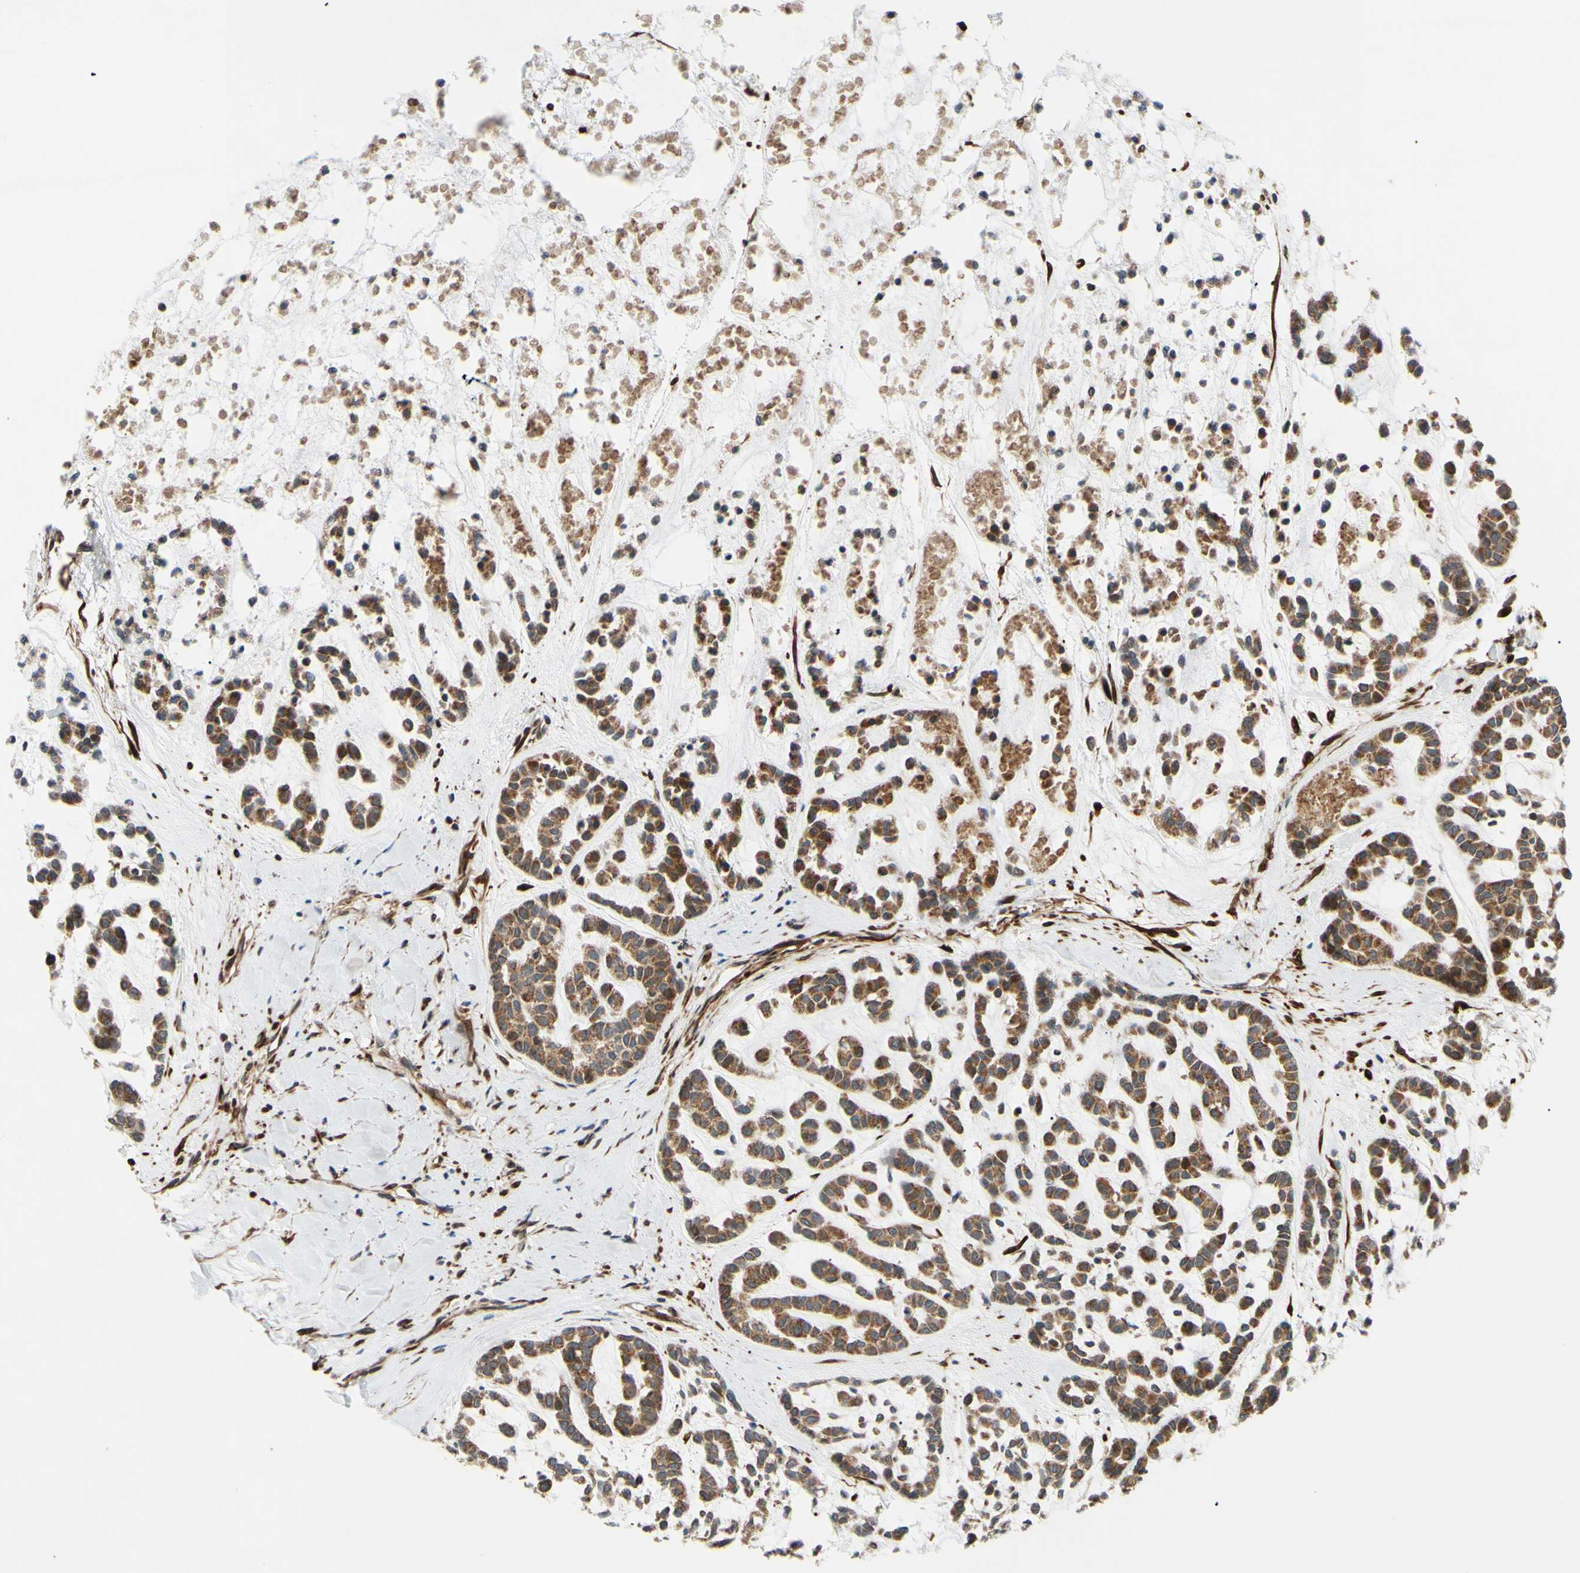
{"staining": {"intensity": "moderate", "quantity": ">75%", "location": "cytoplasmic/membranous"}, "tissue": "head and neck cancer", "cell_type": "Tumor cells", "image_type": "cancer", "snomed": [{"axis": "morphology", "description": "Adenocarcinoma, NOS"}, {"axis": "morphology", "description": "Adenoma, NOS"}, {"axis": "topography", "description": "Head-Neck"}], "caption": "This image exhibits IHC staining of human adenocarcinoma (head and neck), with medium moderate cytoplasmic/membranous positivity in about >75% of tumor cells.", "gene": "PRAF2", "patient": {"sex": "female", "age": 55}}